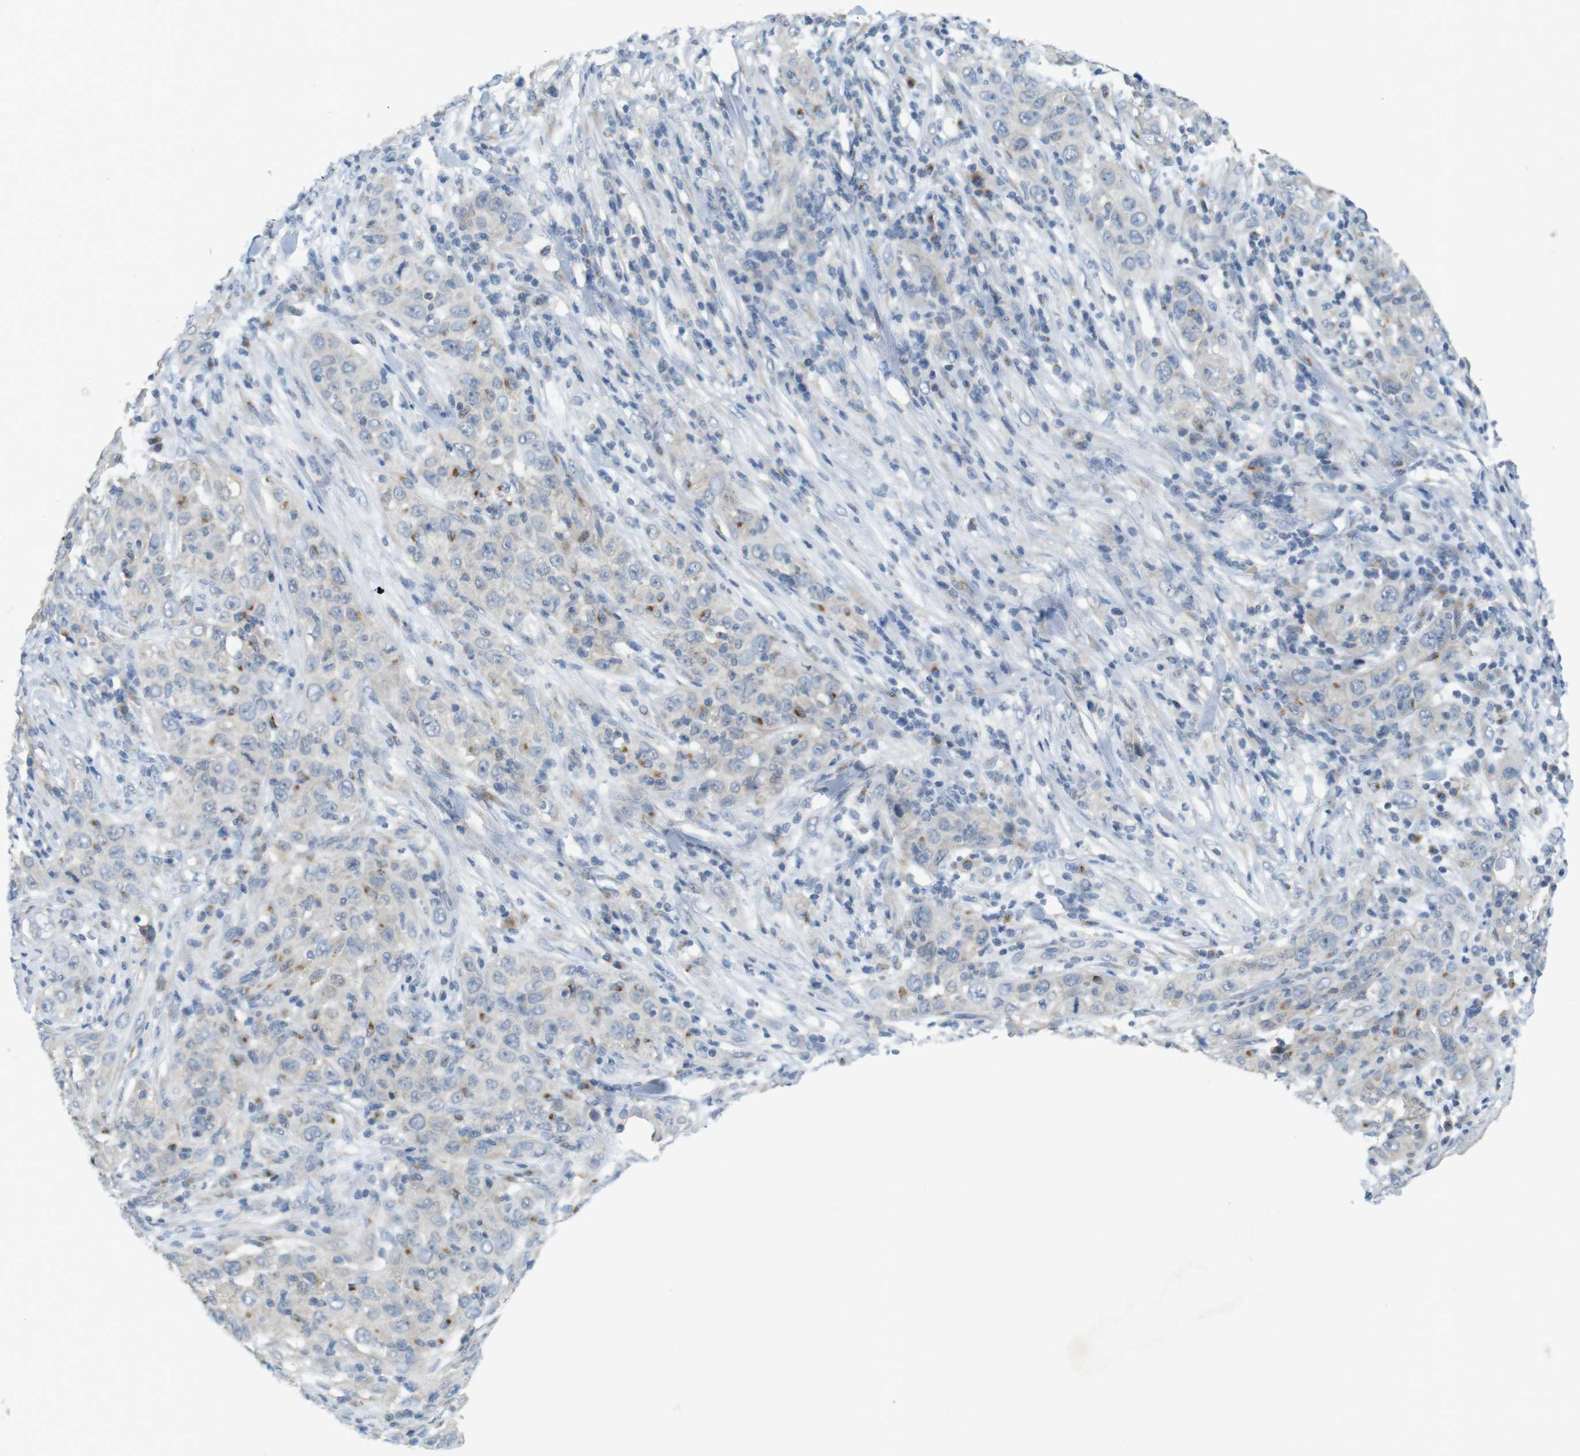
{"staining": {"intensity": "moderate", "quantity": "<25%", "location": "cytoplasmic/membranous"}, "tissue": "skin cancer", "cell_type": "Tumor cells", "image_type": "cancer", "snomed": [{"axis": "morphology", "description": "Squamous cell carcinoma, NOS"}, {"axis": "topography", "description": "Skin"}], "caption": "Squamous cell carcinoma (skin) stained with IHC reveals moderate cytoplasmic/membranous expression in about <25% of tumor cells.", "gene": "YIPF3", "patient": {"sex": "female", "age": 88}}